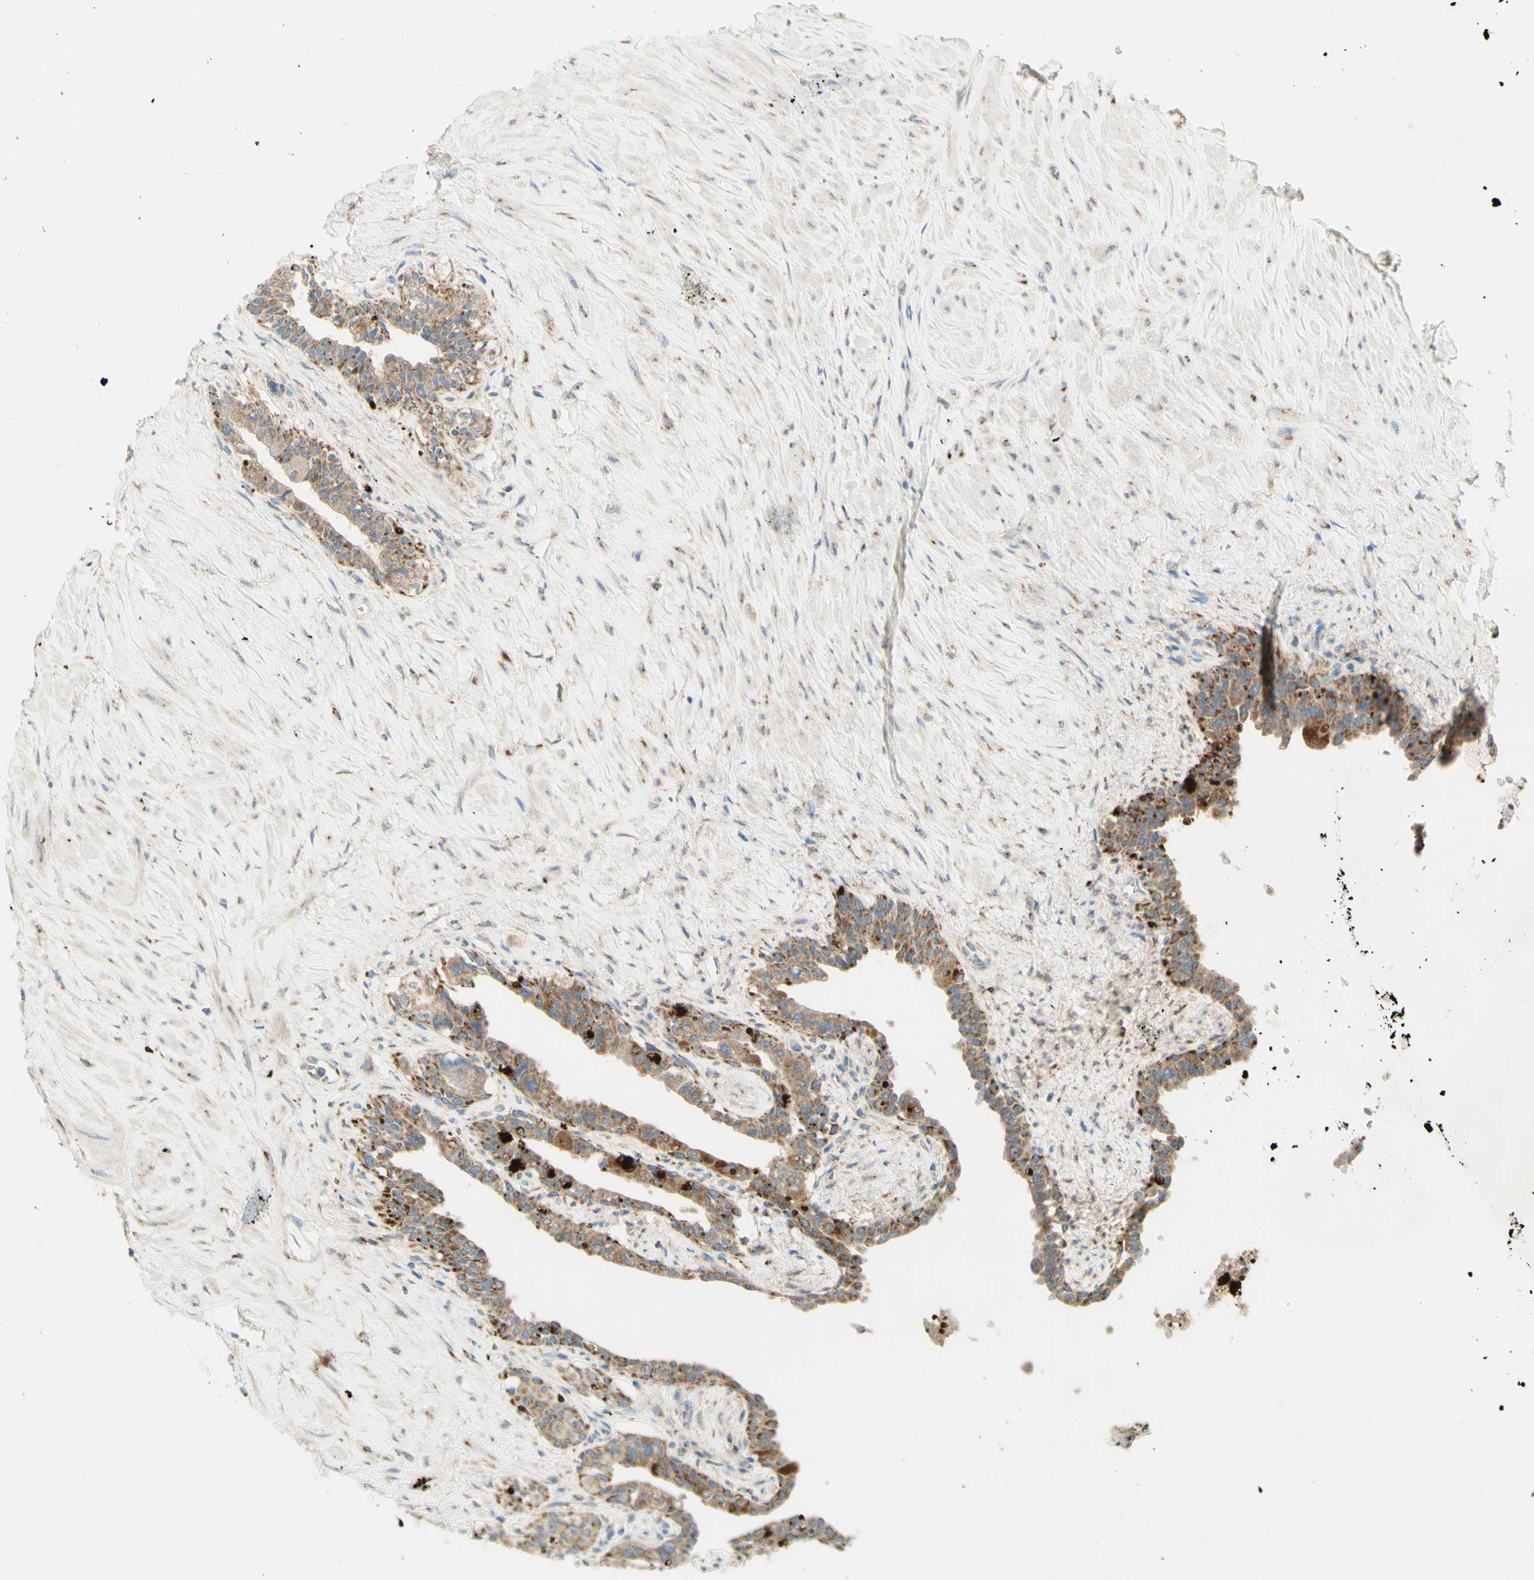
{"staining": {"intensity": "moderate", "quantity": ">75%", "location": "cytoplasmic/membranous"}, "tissue": "seminal vesicle", "cell_type": "Glandular cells", "image_type": "normal", "snomed": [{"axis": "morphology", "description": "Normal tissue, NOS"}, {"axis": "topography", "description": "Seminal veicle"}], "caption": "This photomicrograph exhibits immunohistochemistry (IHC) staining of benign human seminal vesicle, with medium moderate cytoplasmic/membranous positivity in approximately >75% of glandular cells.", "gene": "ARMC10", "patient": {"sex": "male", "age": 63}}